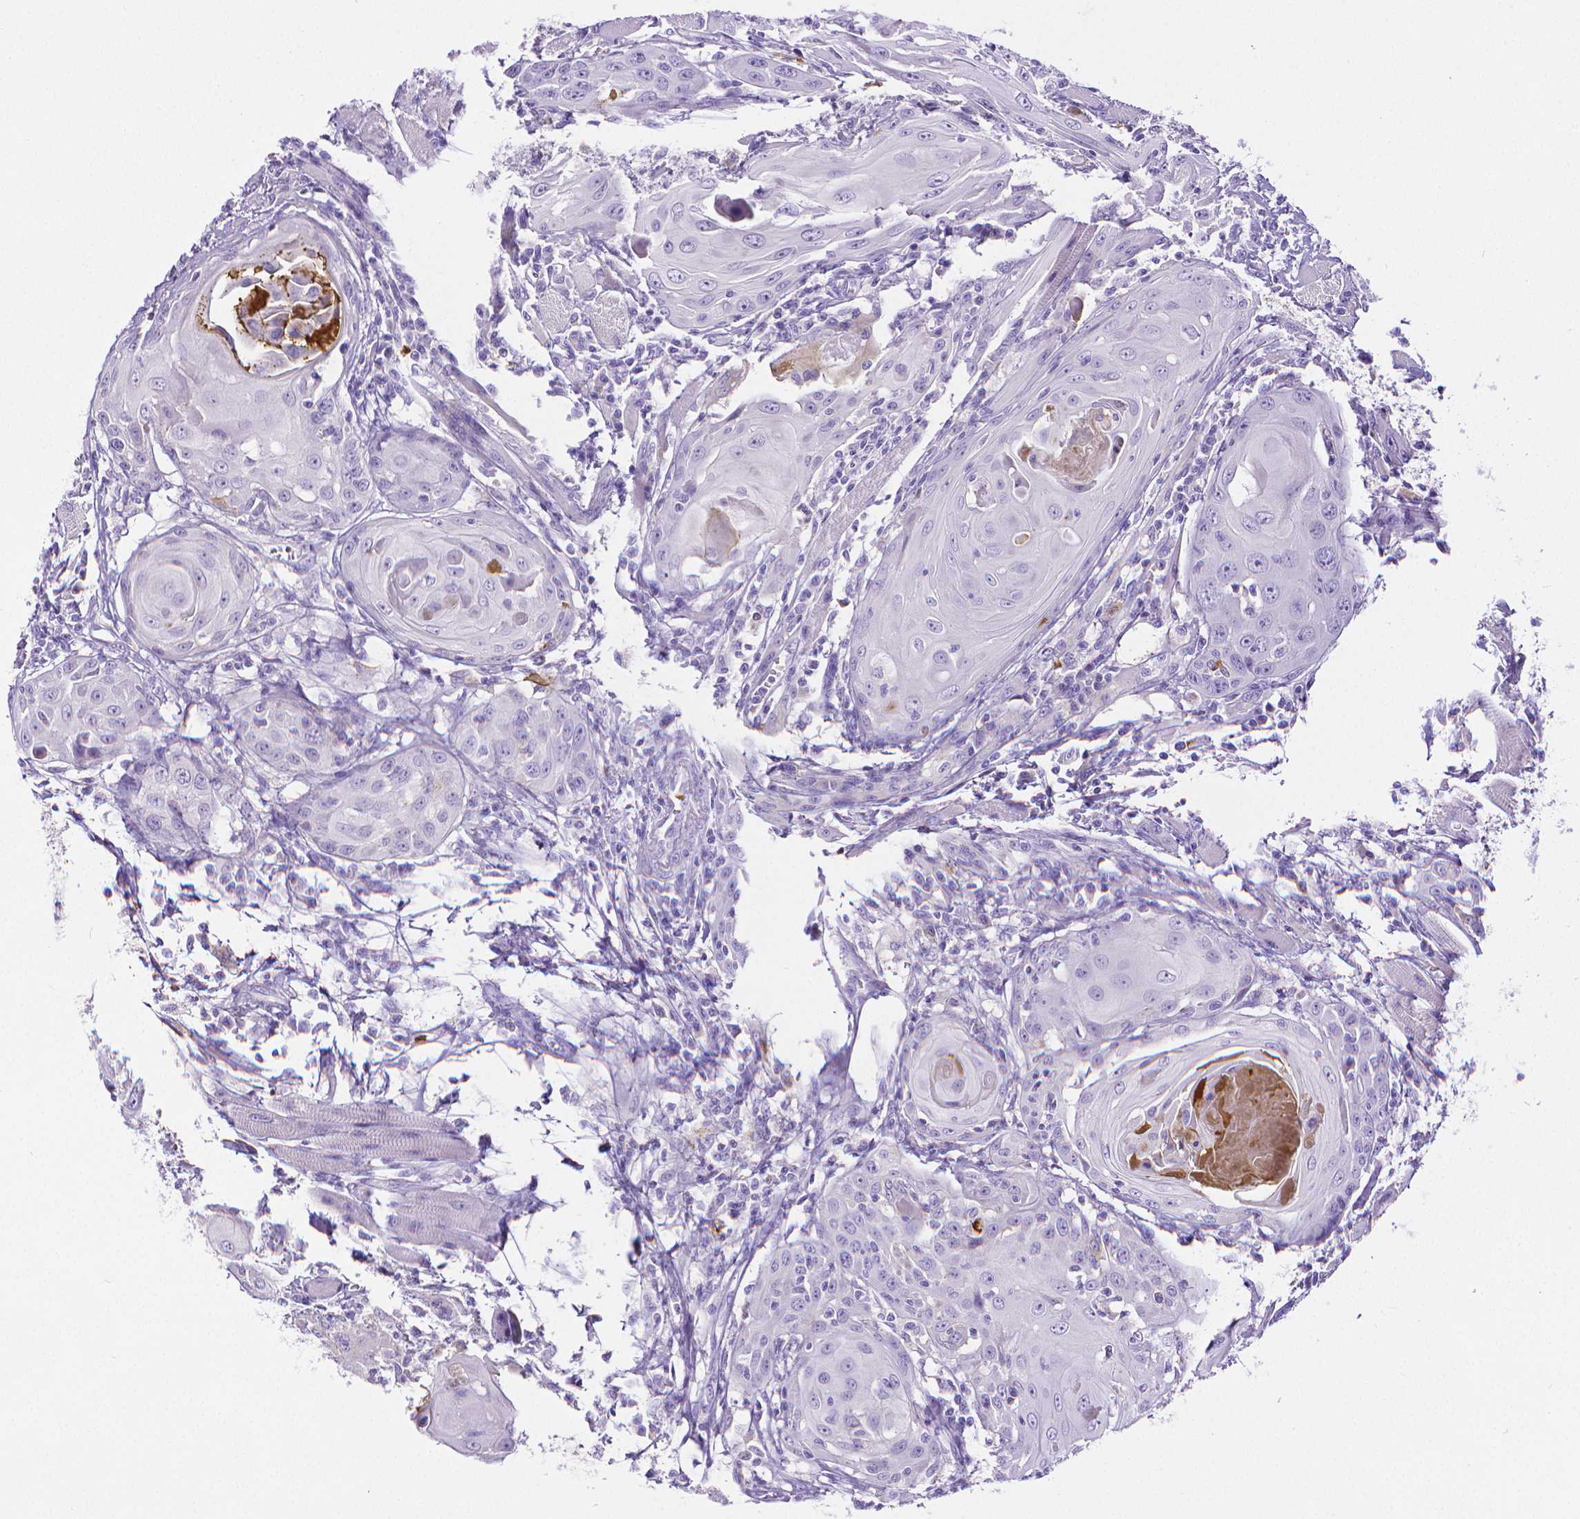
{"staining": {"intensity": "negative", "quantity": "none", "location": "none"}, "tissue": "head and neck cancer", "cell_type": "Tumor cells", "image_type": "cancer", "snomed": [{"axis": "morphology", "description": "Squamous cell carcinoma, NOS"}, {"axis": "topography", "description": "Head-Neck"}], "caption": "Head and neck cancer was stained to show a protein in brown. There is no significant staining in tumor cells. (Immunohistochemistry (ihc), brightfield microscopy, high magnification).", "gene": "MMP9", "patient": {"sex": "female", "age": 80}}